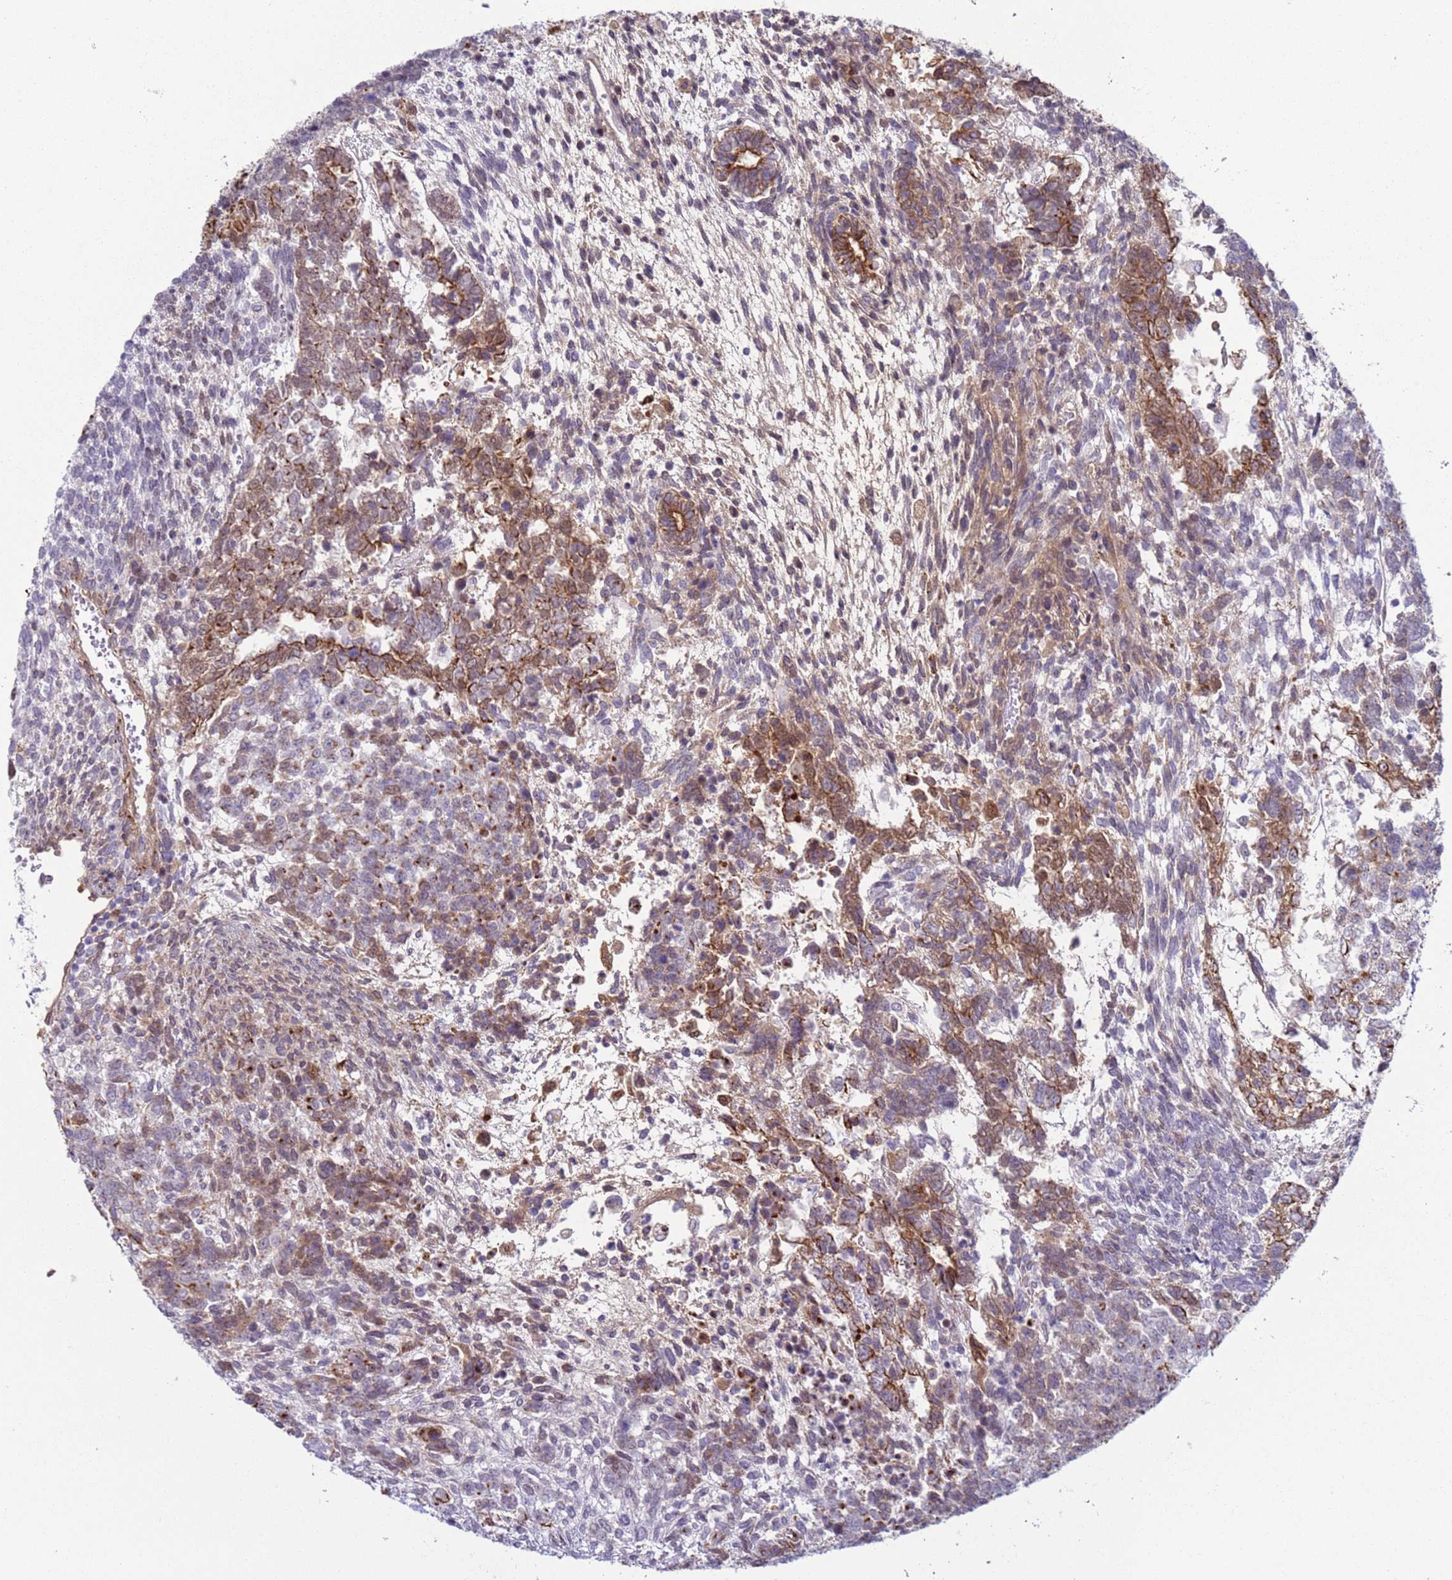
{"staining": {"intensity": "moderate", "quantity": "25%-75%", "location": "cytoplasmic/membranous"}, "tissue": "testis cancer", "cell_type": "Tumor cells", "image_type": "cancer", "snomed": [{"axis": "morphology", "description": "Carcinoma, Embryonal, NOS"}, {"axis": "topography", "description": "Testis"}], "caption": "Human testis embryonal carcinoma stained for a protein (brown) demonstrates moderate cytoplasmic/membranous positive positivity in about 25%-75% of tumor cells.", "gene": "NPAP1", "patient": {"sex": "male", "age": 23}}